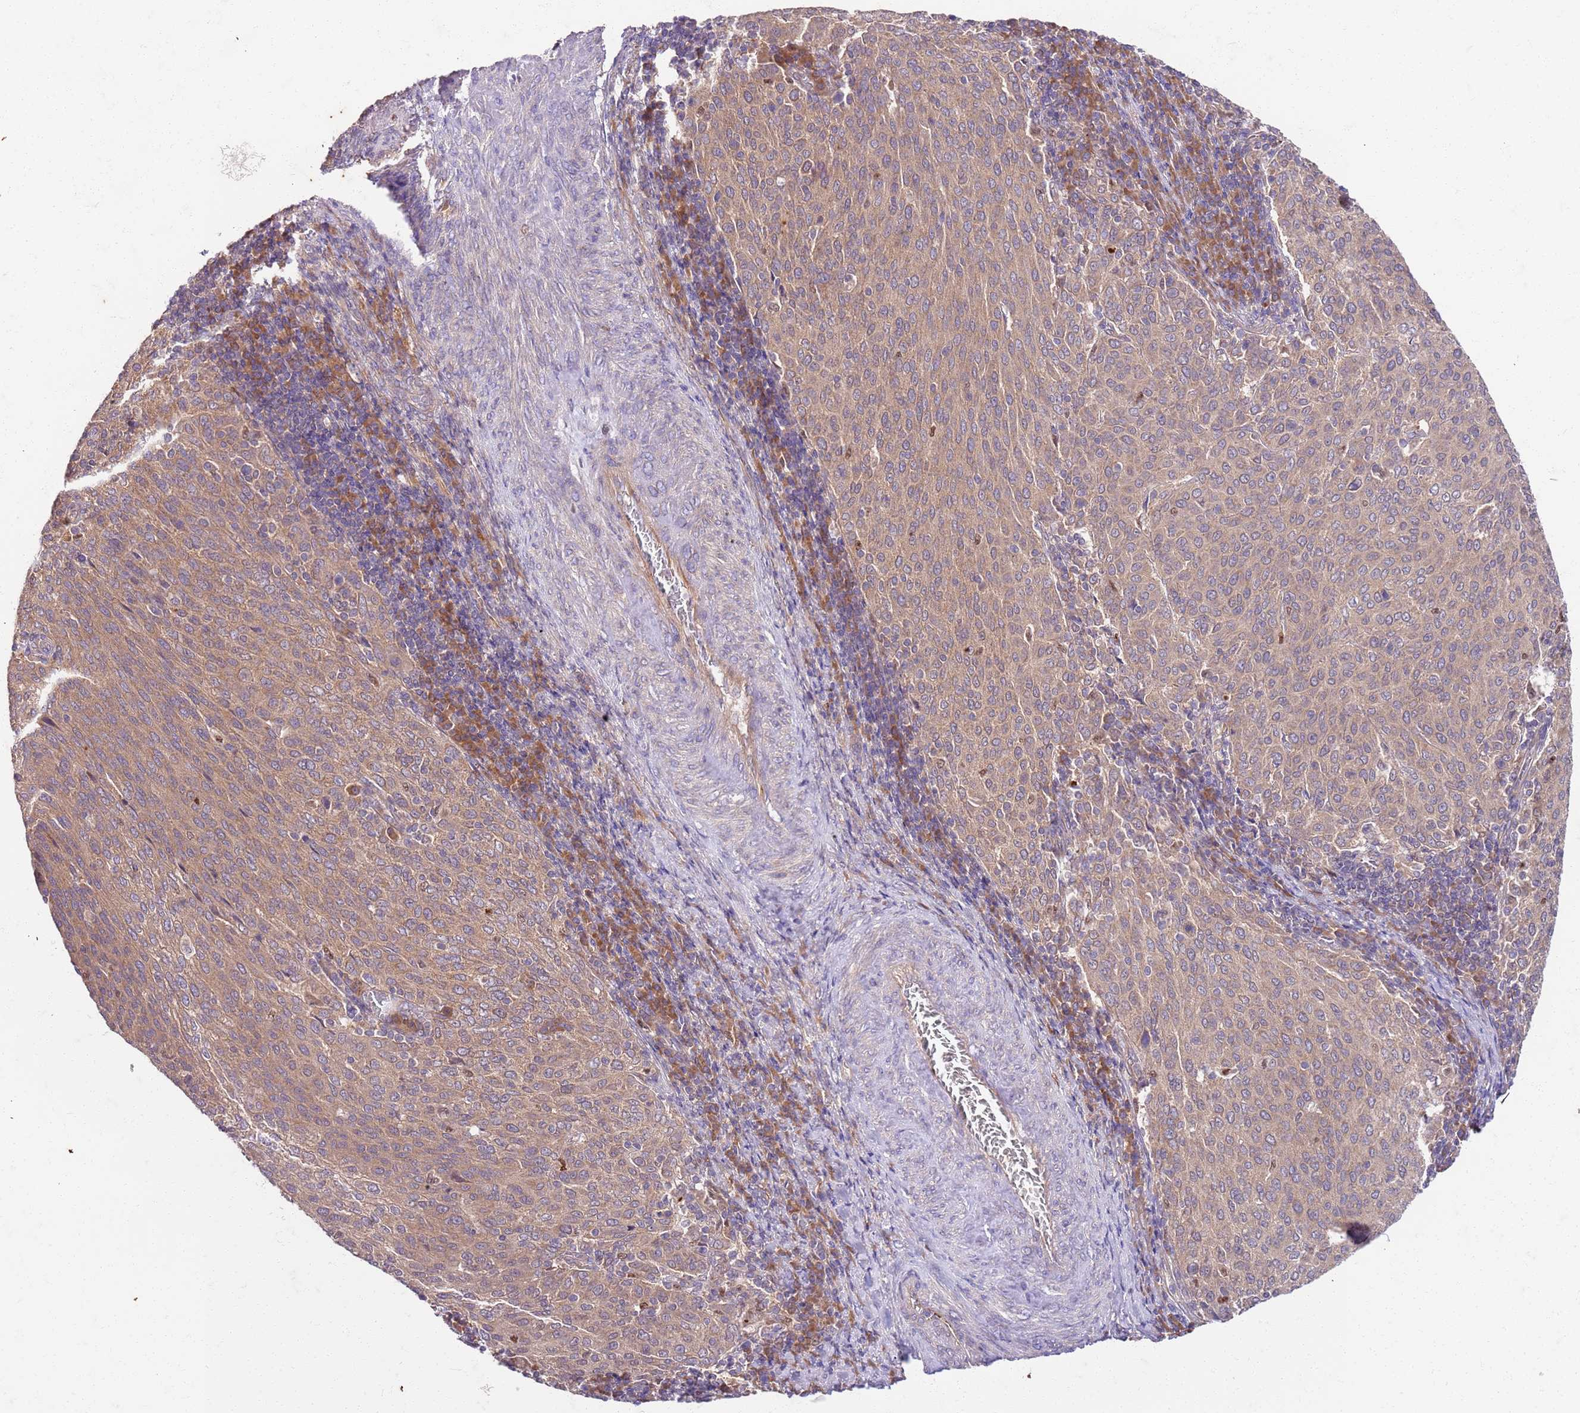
{"staining": {"intensity": "weak", "quantity": "25%-75%", "location": "cytoplasmic/membranous"}, "tissue": "cervical cancer", "cell_type": "Tumor cells", "image_type": "cancer", "snomed": [{"axis": "morphology", "description": "Squamous cell carcinoma, NOS"}, {"axis": "topography", "description": "Cervix"}], "caption": "Protein expression by IHC reveals weak cytoplasmic/membranous positivity in about 25%-75% of tumor cells in cervical cancer.", "gene": "OSBP", "patient": {"sex": "female", "age": 46}}